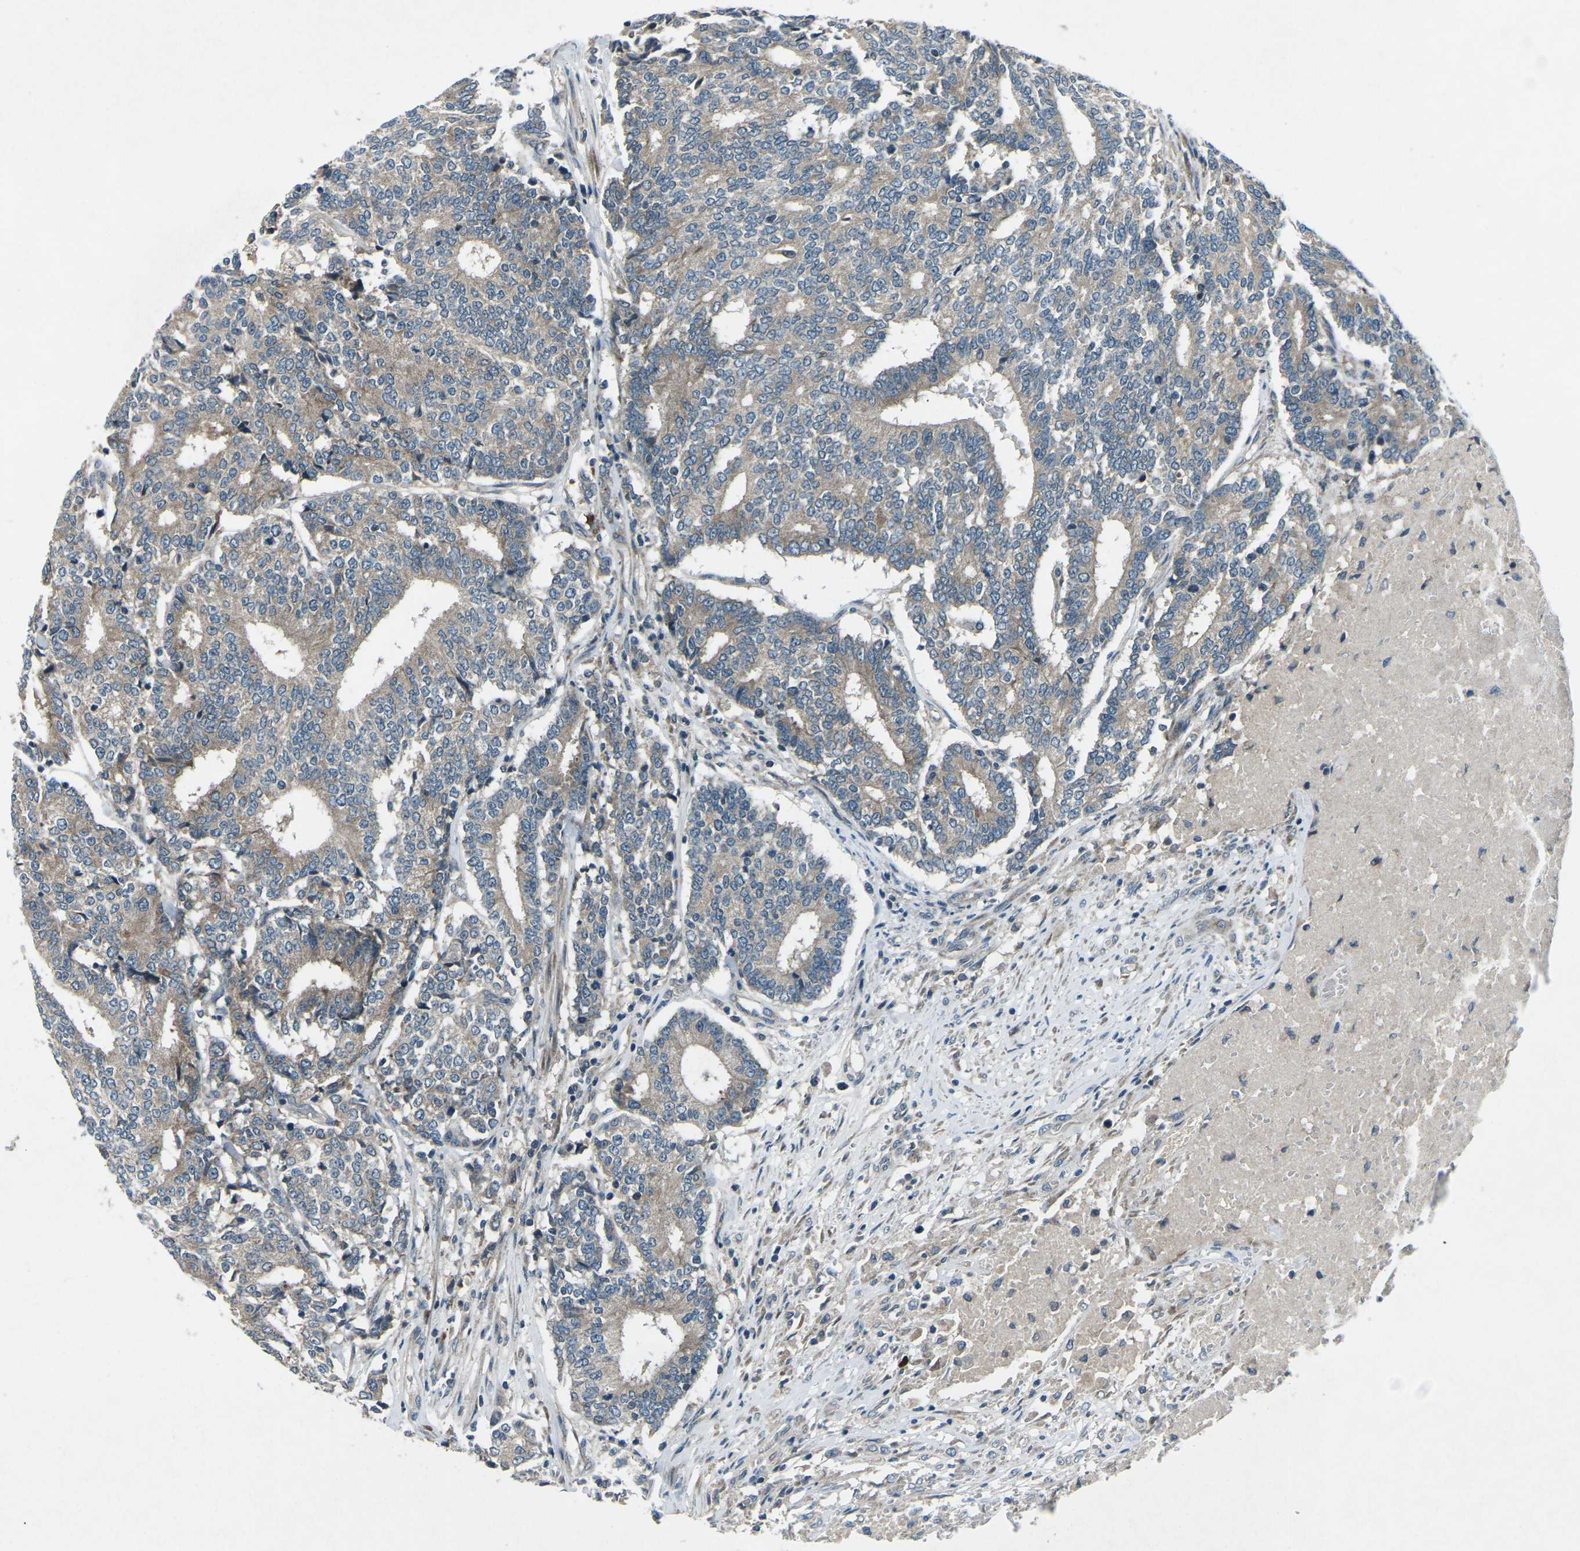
{"staining": {"intensity": "weak", "quantity": ">75%", "location": "cytoplasmic/membranous"}, "tissue": "prostate cancer", "cell_type": "Tumor cells", "image_type": "cancer", "snomed": [{"axis": "morphology", "description": "Normal tissue, NOS"}, {"axis": "morphology", "description": "Adenocarcinoma, High grade"}, {"axis": "topography", "description": "Prostate"}, {"axis": "topography", "description": "Seminal veicle"}], "caption": "This histopathology image displays immunohistochemistry staining of prostate cancer, with low weak cytoplasmic/membranous staining in approximately >75% of tumor cells.", "gene": "CDK16", "patient": {"sex": "male", "age": 55}}